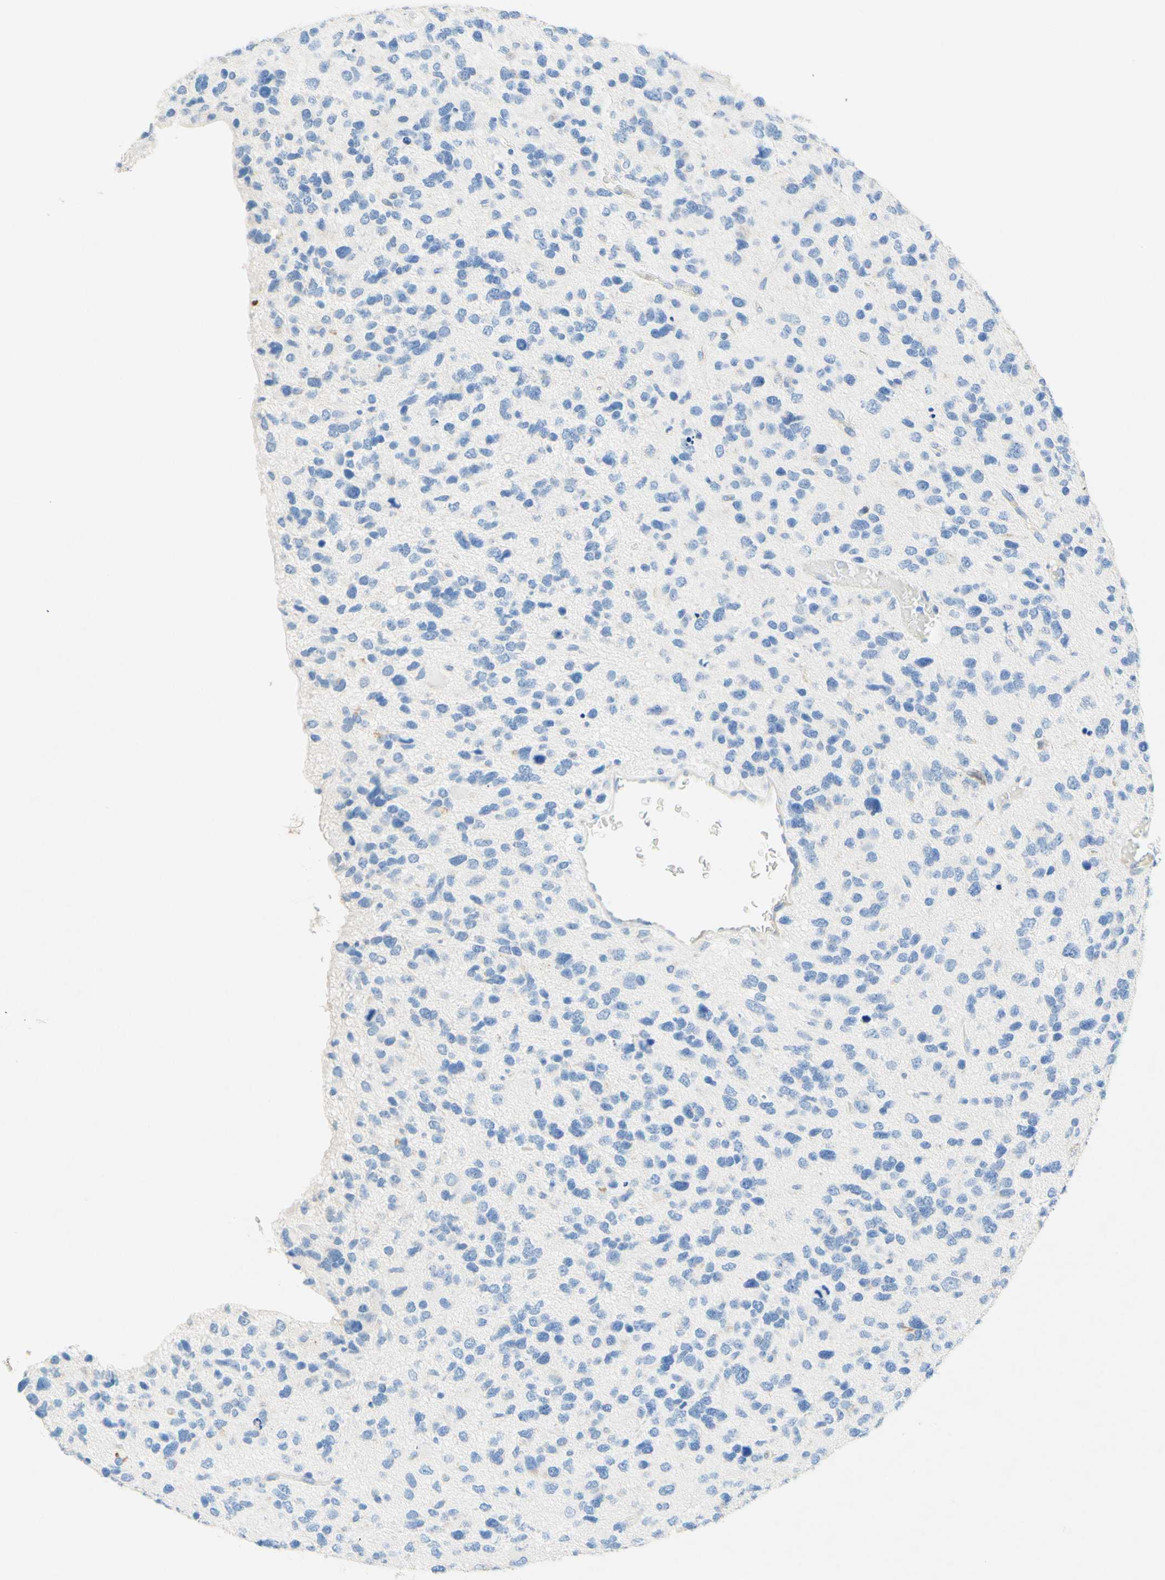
{"staining": {"intensity": "negative", "quantity": "none", "location": "none"}, "tissue": "glioma", "cell_type": "Tumor cells", "image_type": "cancer", "snomed": [{"axis": "morphology", "description": "Glioma, malignant, High grade"}, {"axis": "topography", "description": "Brain"}], "caption": "Tumor cells are negative for brown protein staining in glioma.", "gene": "SLC46A1", "patient": {"sex": "female", "age": 58}}